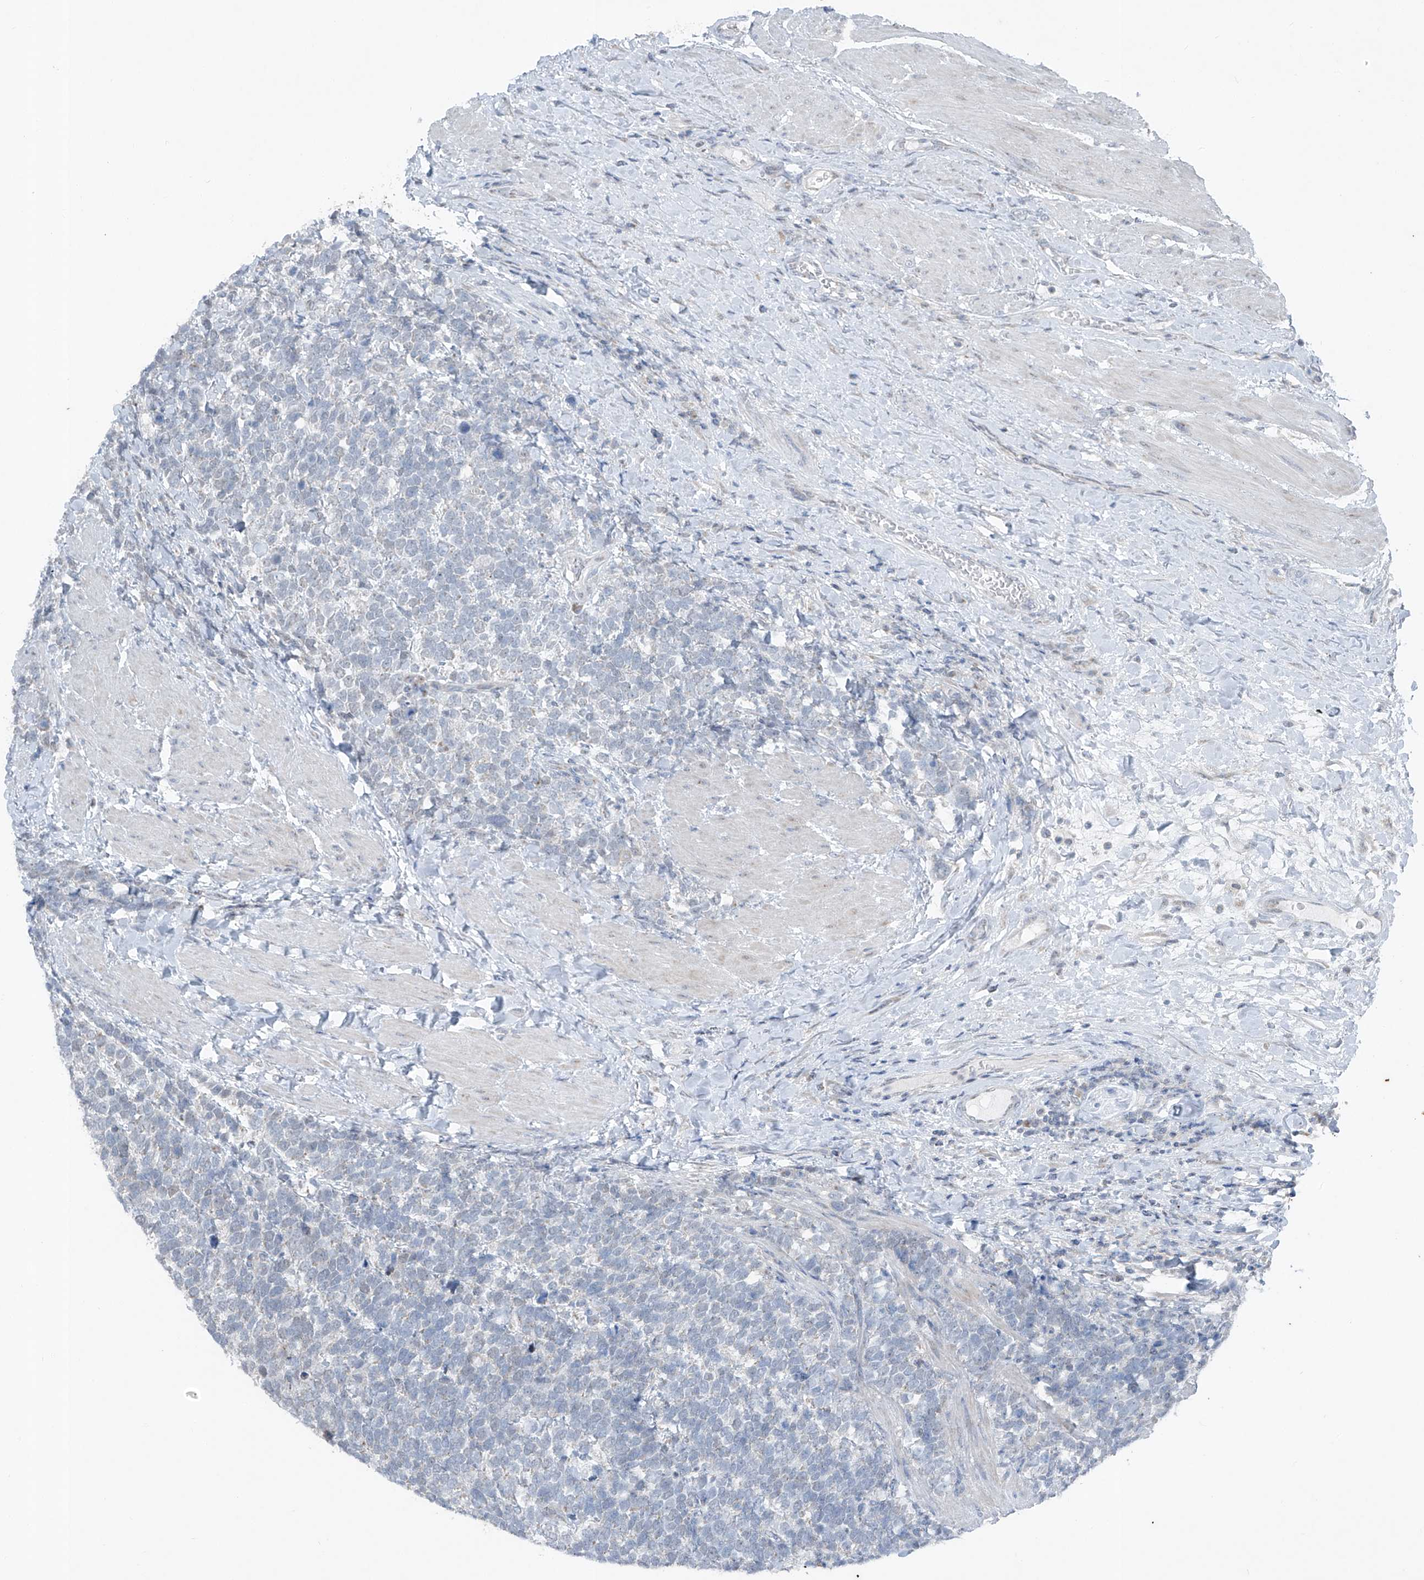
{"staining": {"intensity": "negative", "quantity": "none", "location": "none"}, "tissue": "urothelial cancer", "cell_type": "Tumor cells", "image_type": "cancer", "snomed": [{"axis": "morphology", "description": "Urothelial carcinoma, High grade"}, {"axis": "topography", "description": "Urinary bladder"}], "caption": "Histopathology image shows no protein expression in tumor cells of urothelial cancer tissue.", "gene": "DYRK1B", "patient": {"sex": "female", "age": 82}}